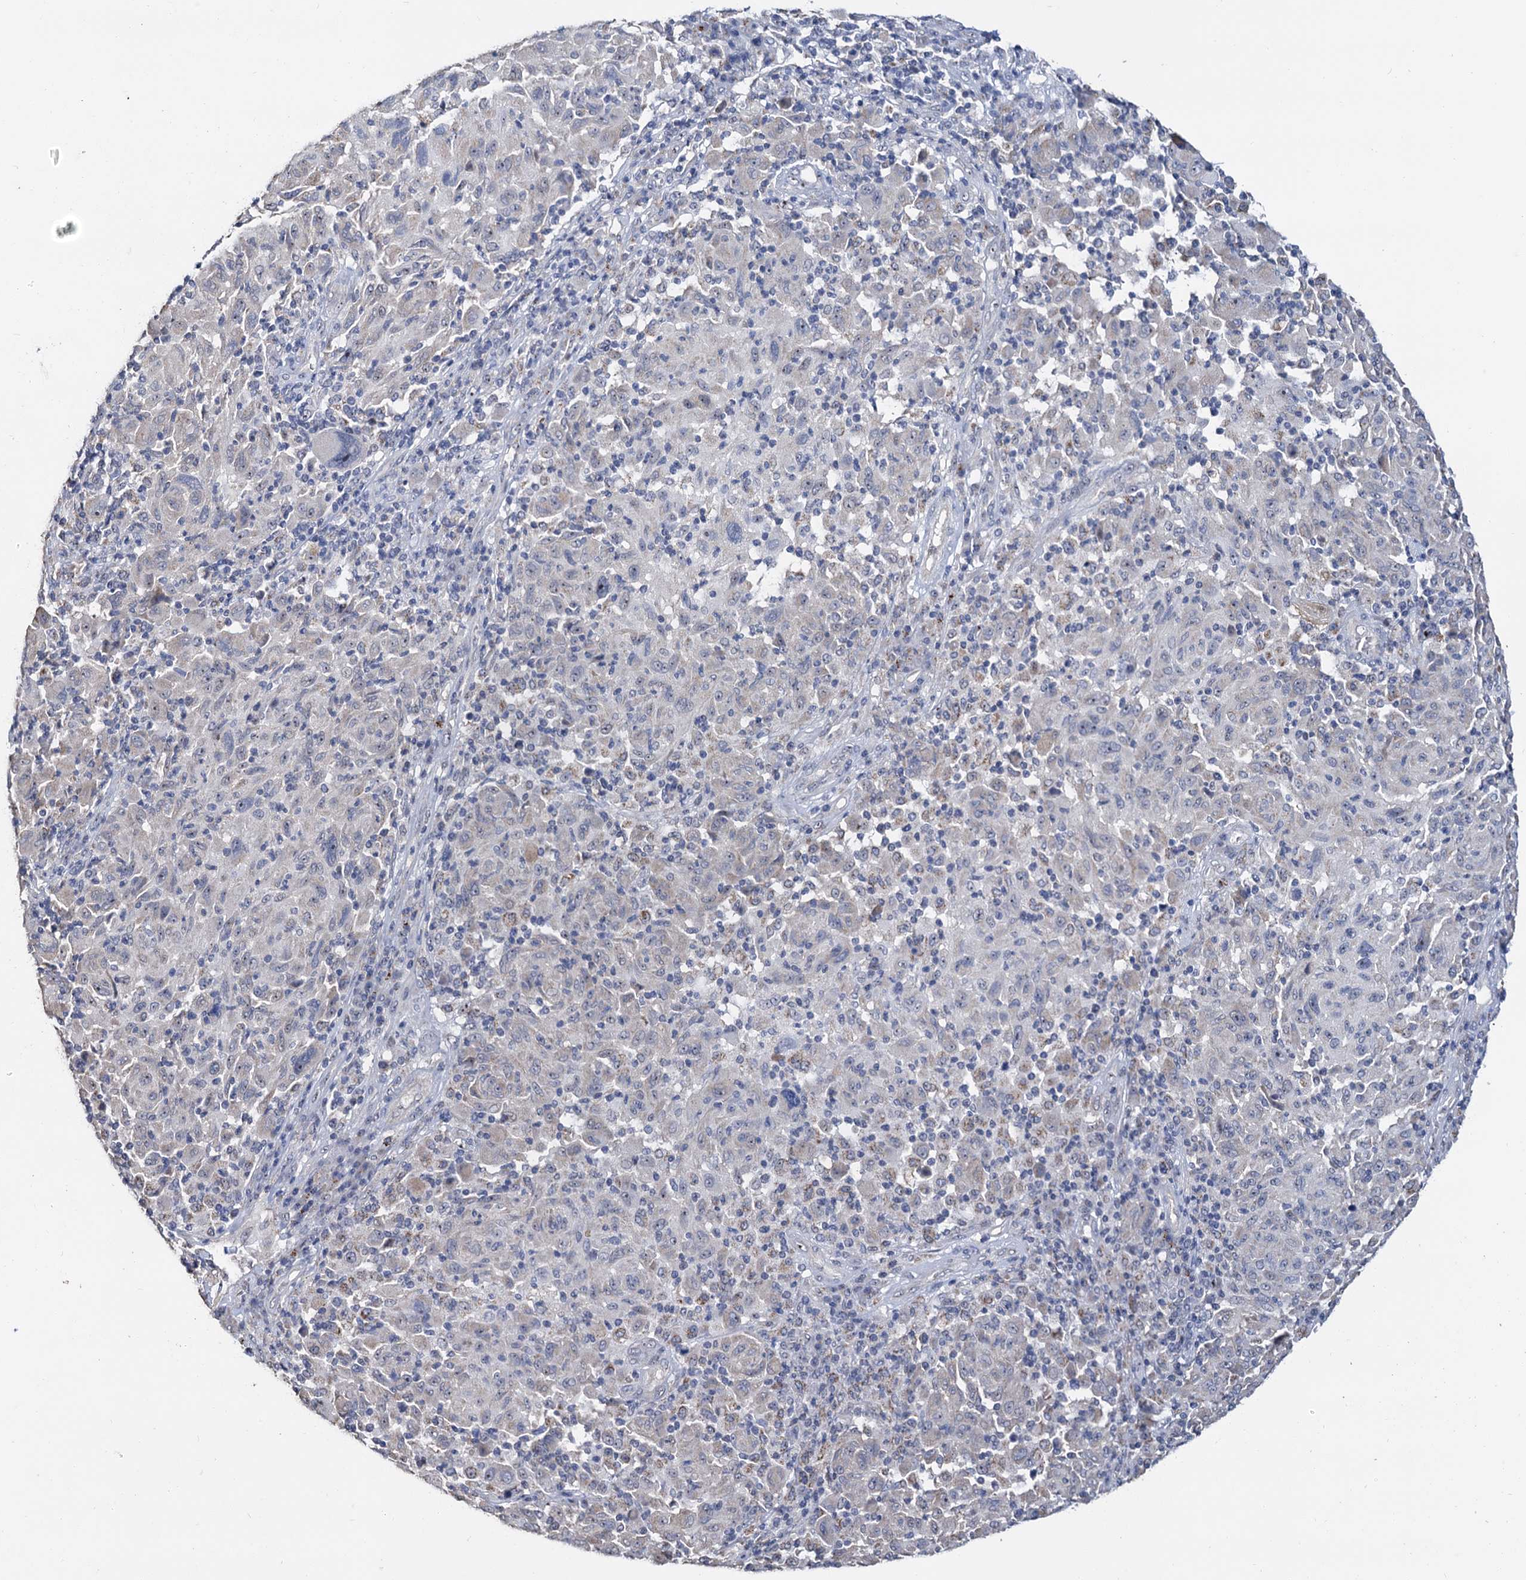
{"staining": {"intensity": "negative", "quantity": "none", "location": "none"}, "tissue": "melanoma", "cell_type": "Tumor cells", "image_type": "cancer", "snomed": [{"axis": "morphology", "description": "Malignant melanoma, NOS"}, {"axis": "topography", "description": "Skin"}], "caption": "Tumor cells show no significant staining in malignant melanoma.", "gene": "C2CD3", "patient": {"sex": "male", "age": 53}}